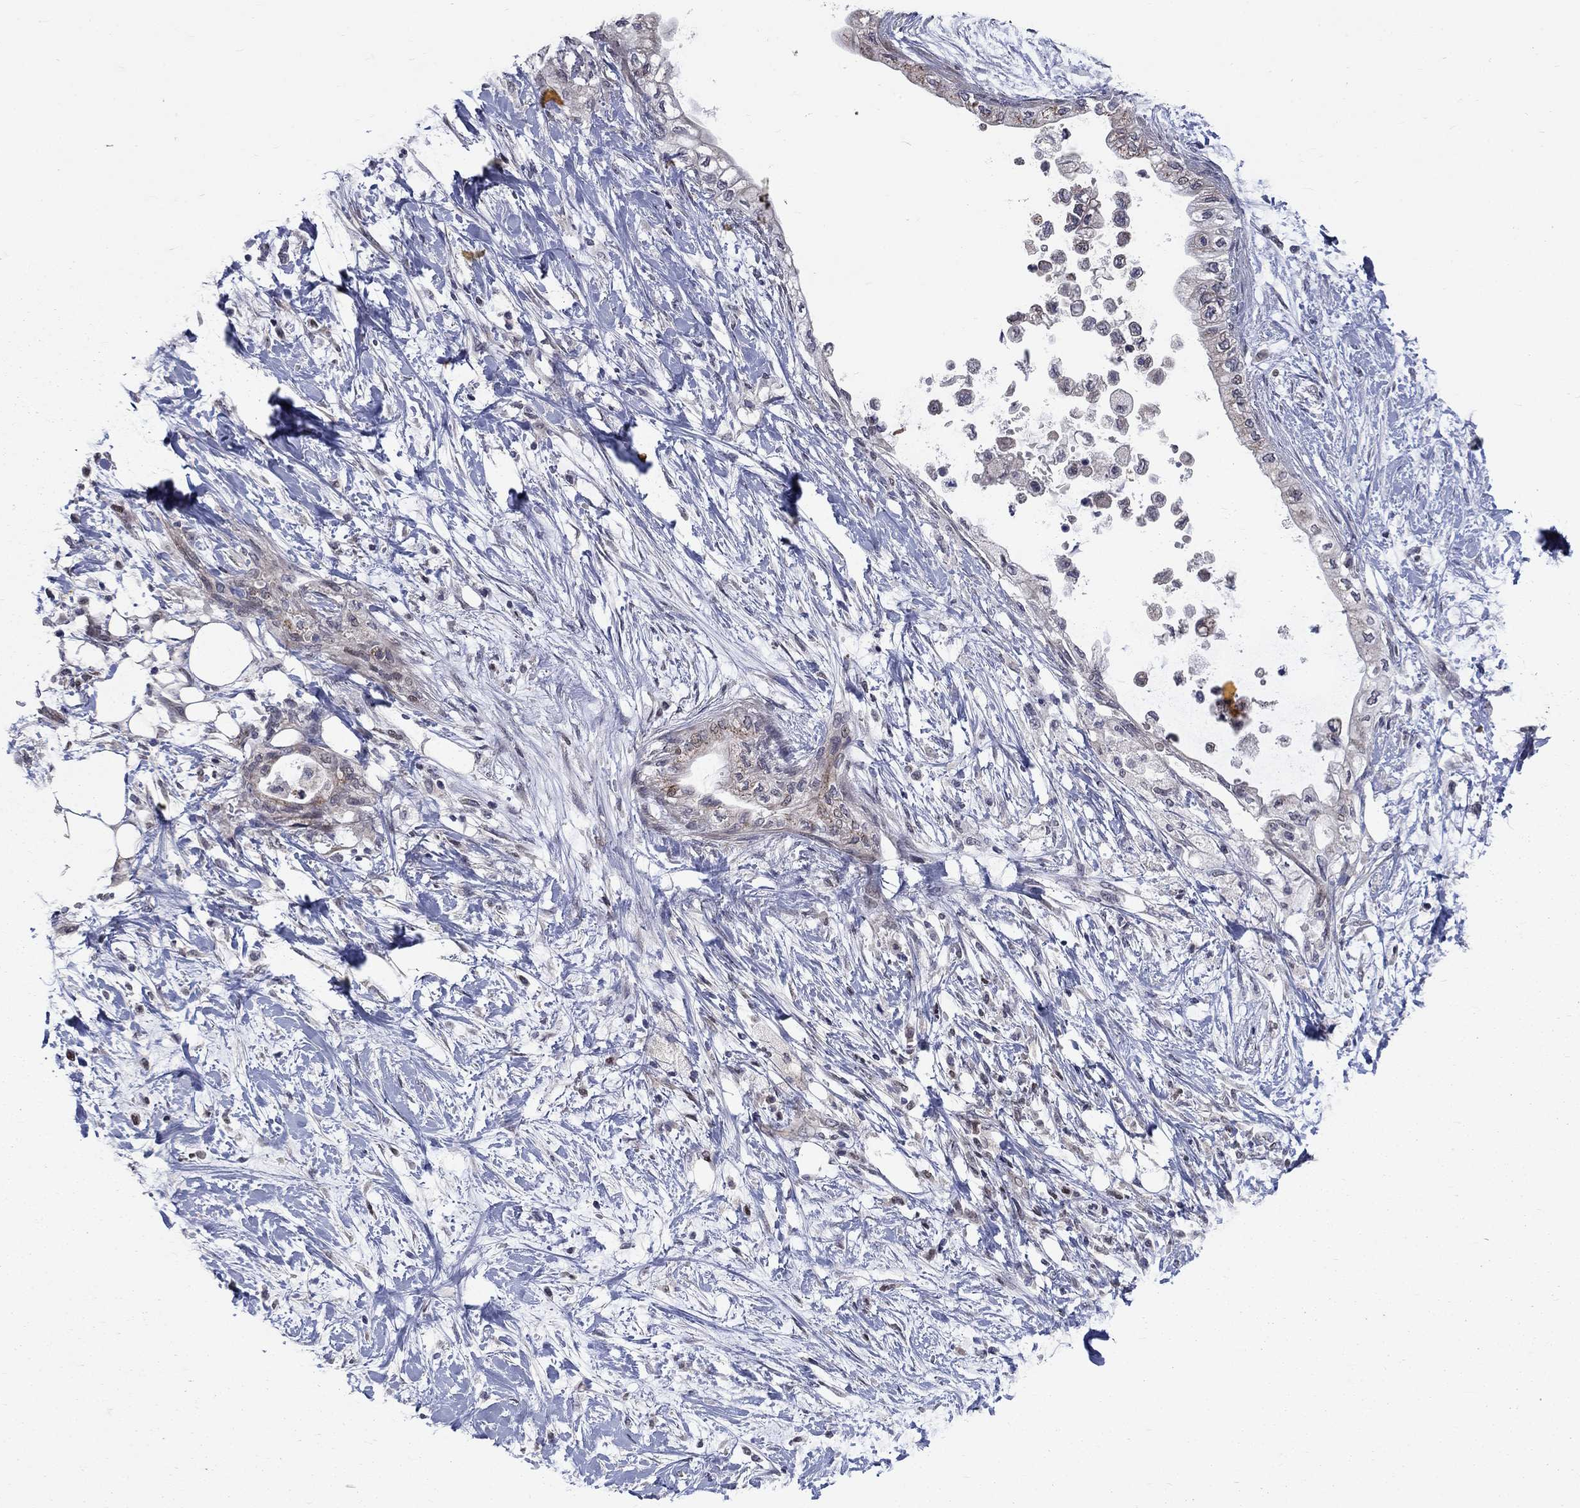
{"staining": {"intensity": "negative", "quantity": "none", "location": "none"}, "tissue": "pancreatic cancer", "cell_type": "Tumor cells", "image_type": "cancer", "snomed": [{"axis": "morphology", "description": "Normal tissue, NOS"}, {"axis": "morphology", "description": "Adenocarcinoma, NOS"}, {"axis": "topography", "description": "Pancreas"}, {"axis": "topography", "description": "Duodenum"}], "caption": "This is an immunohistochemistry photomicrograph of pancreatic adenocarcinoma. There is no positivity in tumor cells.", "gene": "FAM3B", "patient": {"sex": "female", "age": 60}}